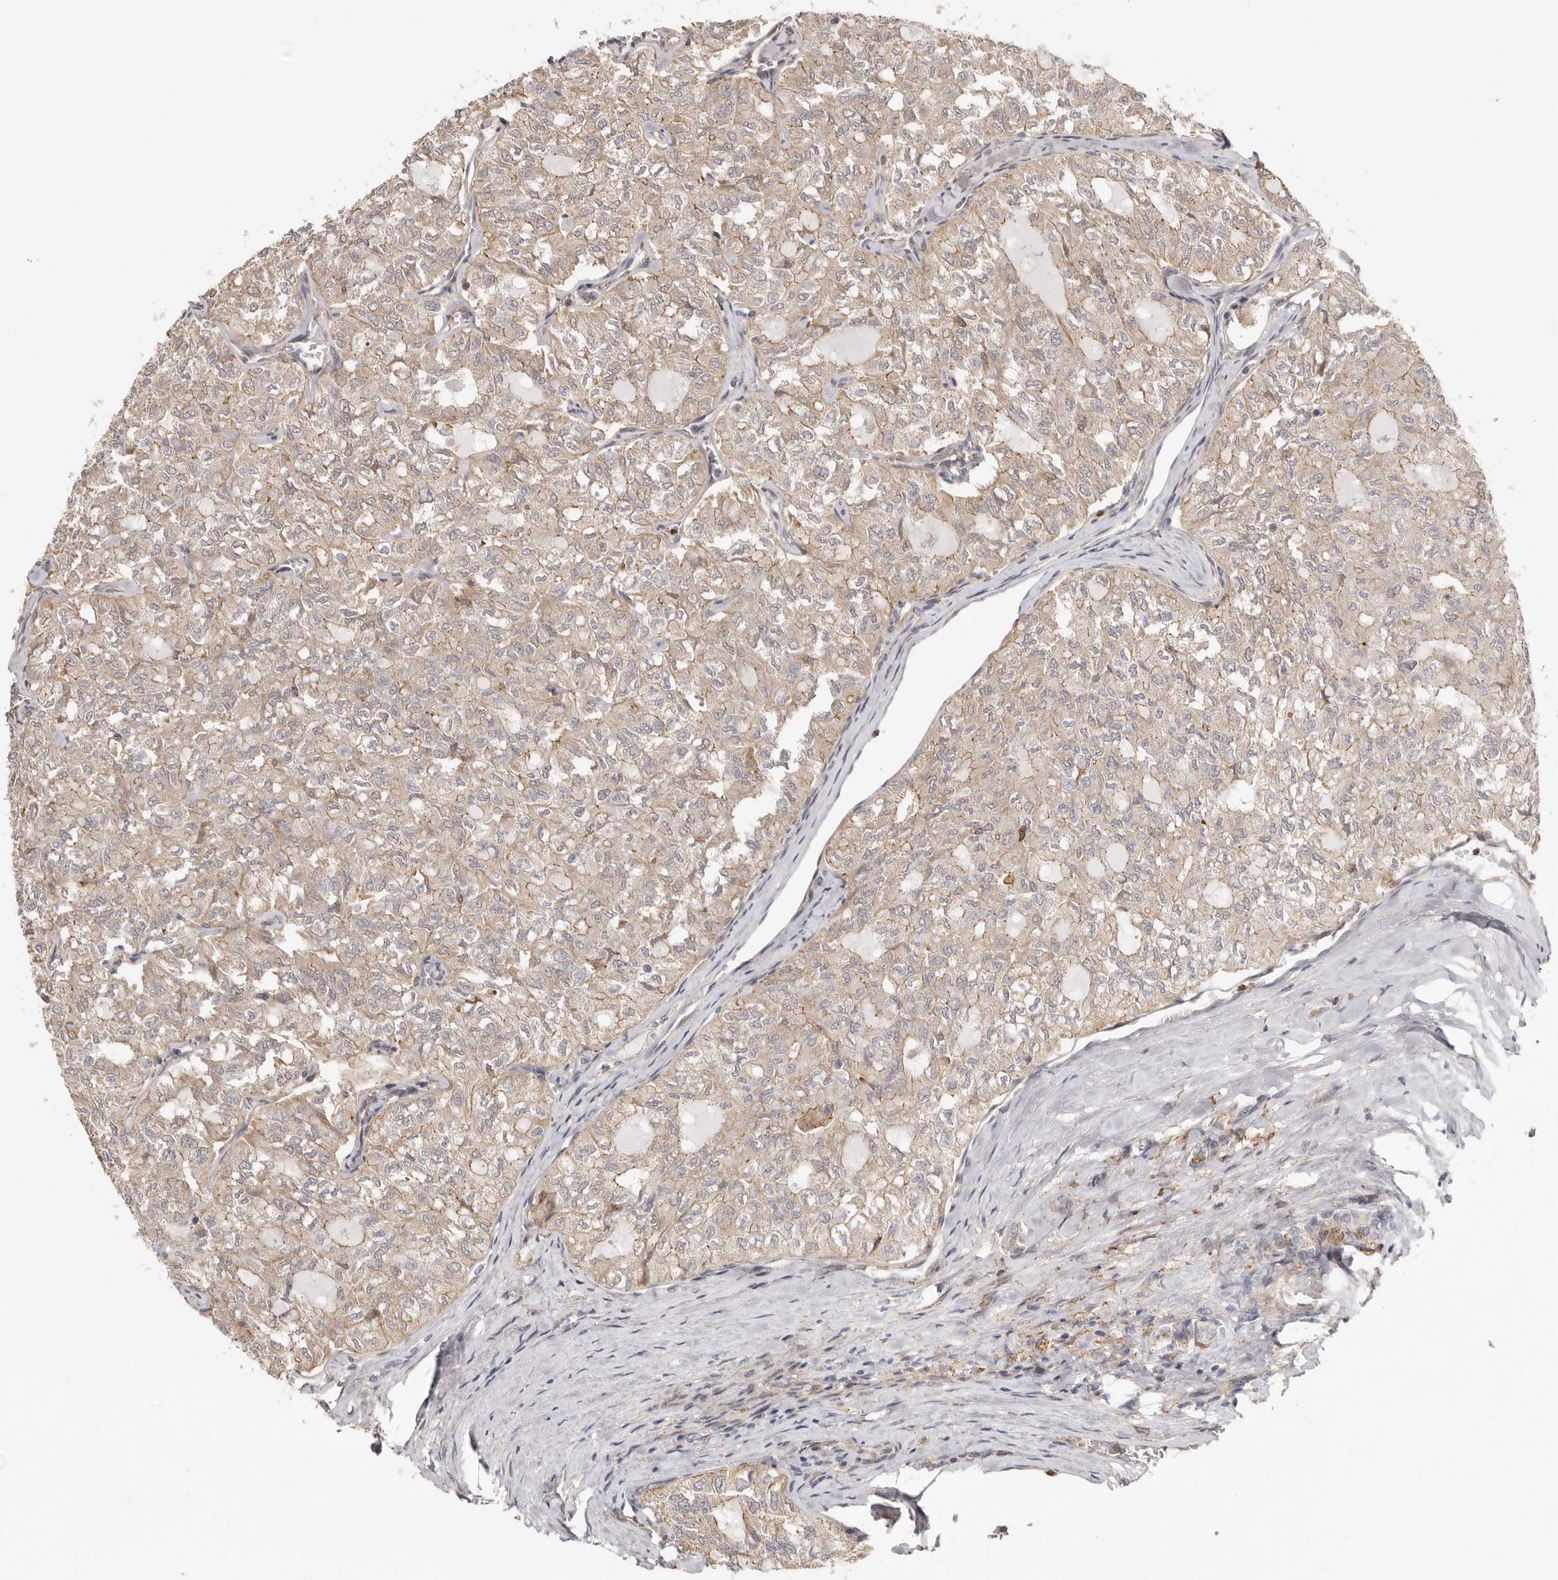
{"staining": {"intensity": "weak", "quantity": "25%-75%", "location": "cytoplasmic/membranous"}, "tissue": "thyroid cancer", "cell_type": "Tumor cells", "image_type": "cancer", "snomed": [{"axis": "morphology", "description": "Follicular adenoma carcinoma, NOS"}, {"axis": "topography", "description": "Thyroid gland"}], "caption": "Immunohistochemistry (DAB) staining of thyroid cancer (follicular adenoma carcinoma) shows weak cytoplasmic/membranous protein staining in approximately 25%-75% of tumor cells.", "gene": "MSRB2", "patient": {"sex": "male", "age": 75}}